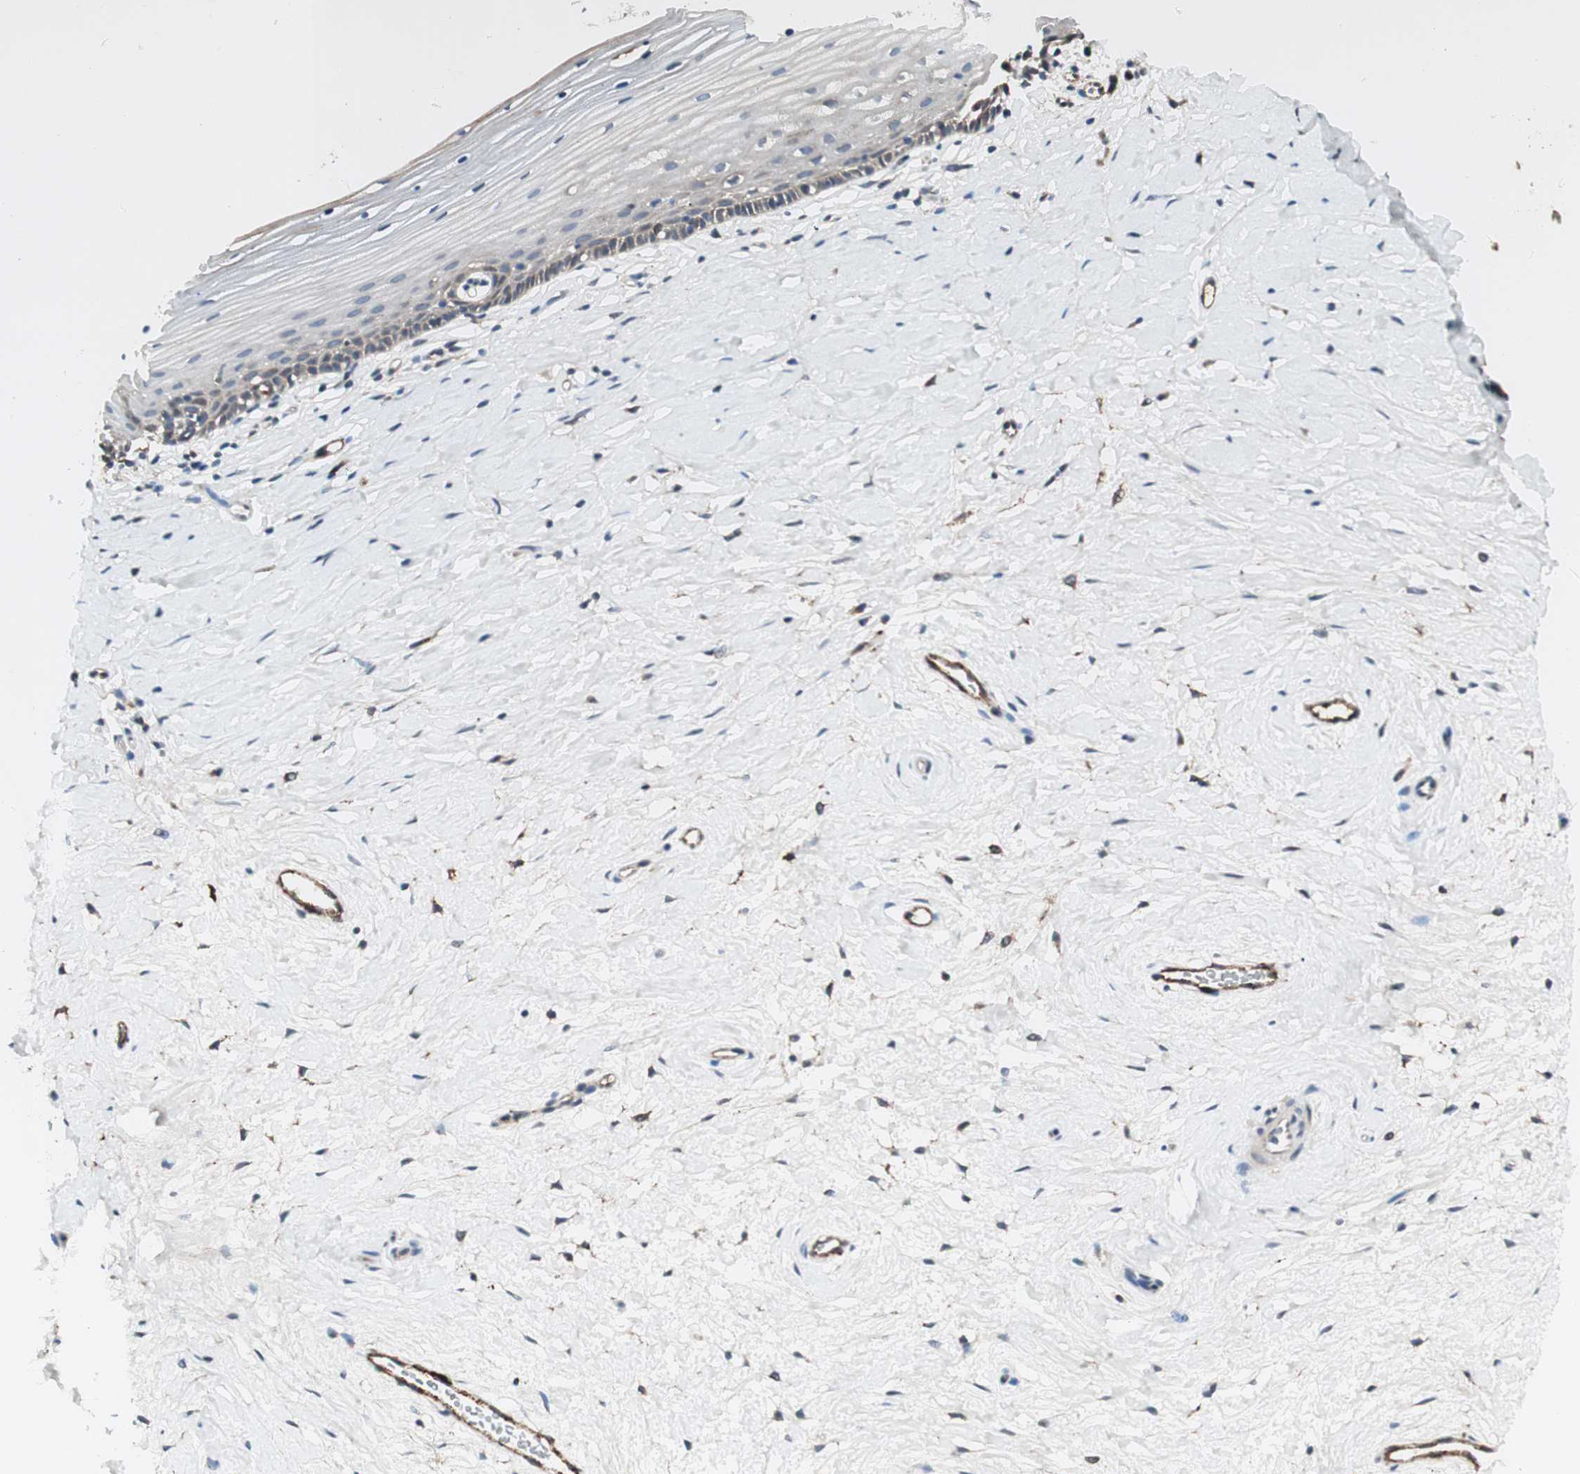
{"staining": {"intensity": "moderate", "quantity": "25%-75%", "location": "cytoplasmic/membranous"}, "tissue": "cervix", "cell_type": "Glandular cells", "image_type": "normal", "snomed": [{"axis": "morphology", "description": "Normal tissue, NOS"}, {"axis": "topography", "description": "Cervix"}], "caption": "Glandular cells display medium levels of moderate cytoplasmic/membranous positivity in about 25%-75% of cells in benign human cervix. (DAB = brown stain, brightfield microscopy at high magnification).", "gene": "FGFR4", "patient": {"sex": "female", "age": 39}}